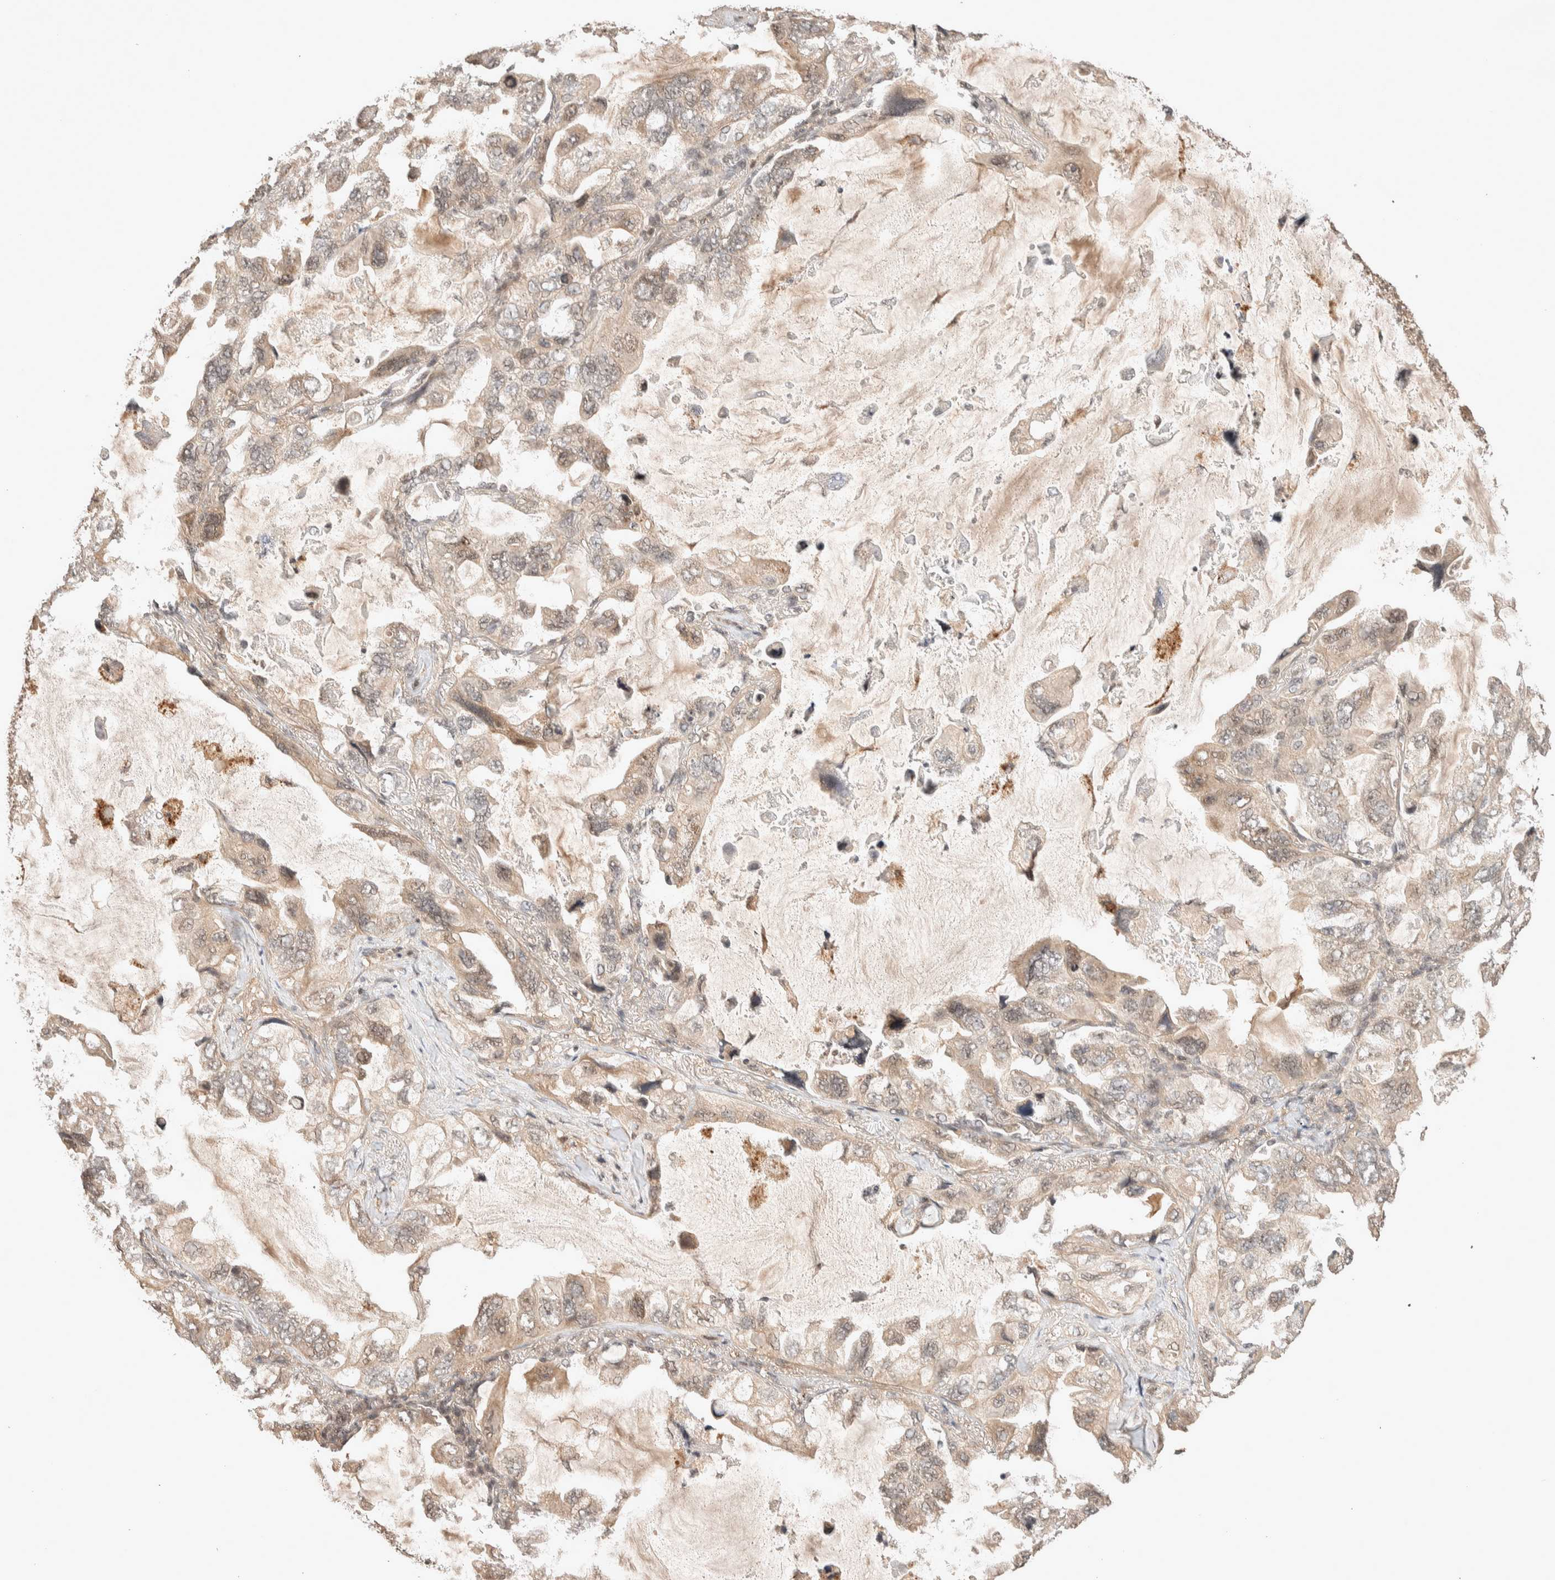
{"staining": {"intensity": "weak", "quantity": "<25%", "location": "cytoplasmic/membranous,nuclear"}, "tissue": "lung cancer", "cell_type": "Tumor cells", "image_type": "cancer", "snomed": [{"axis": "morphology", "description": "Squamous cell carcinoma, NOS"}, {"axis": "topography", "description": "Lung"}], "caption": "This is a histopathology image of immunohistochemistry (IHC) staining of lung cancer (squamous cell carcinoma), which shows no staining in tumor cells. (DAB immunohistochemistry (IHC), high magnification).", "gene": "THRA", "patient": {"sex": "female", "age": 73}}